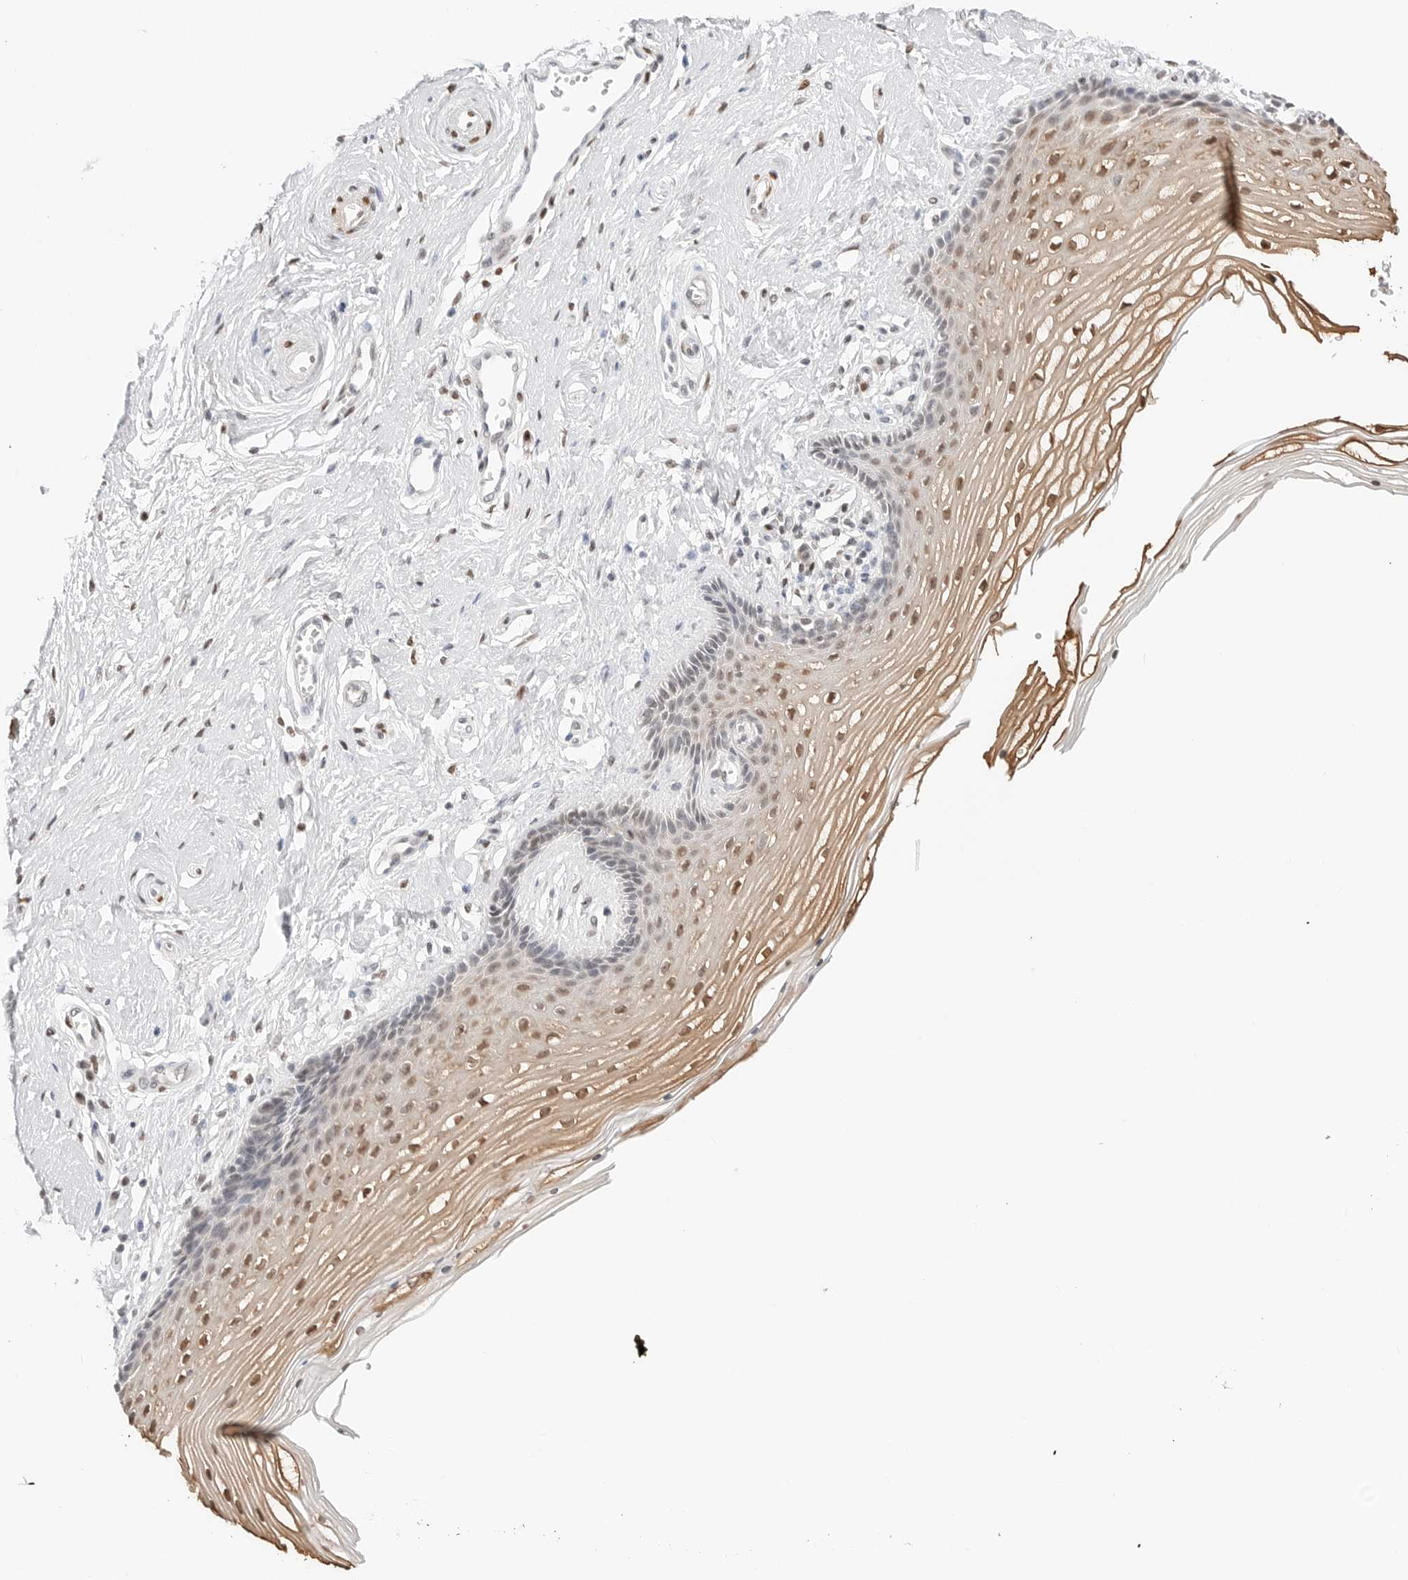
{"staining": {"intensity": "moderate", "quantity": ">75%", "location": "nuclear"}, "tissue": "vagina", "cell_type": "Squamous epithelial cells", "image_type": "normal", "snomed": [{"axis": "morphology", "description": "Normal tissue, NOS"}, {"axis": "topography", "description": "Vagina"}], "caption": "Protein expression analysis of unremarkable human vagina reveals moderate nuclear expression in approximately >75% of squamous epithelial cells. Nuclei are stained in blue.", "gene": "SPIDR", "patient": {"sex": "female", "age": 46}}